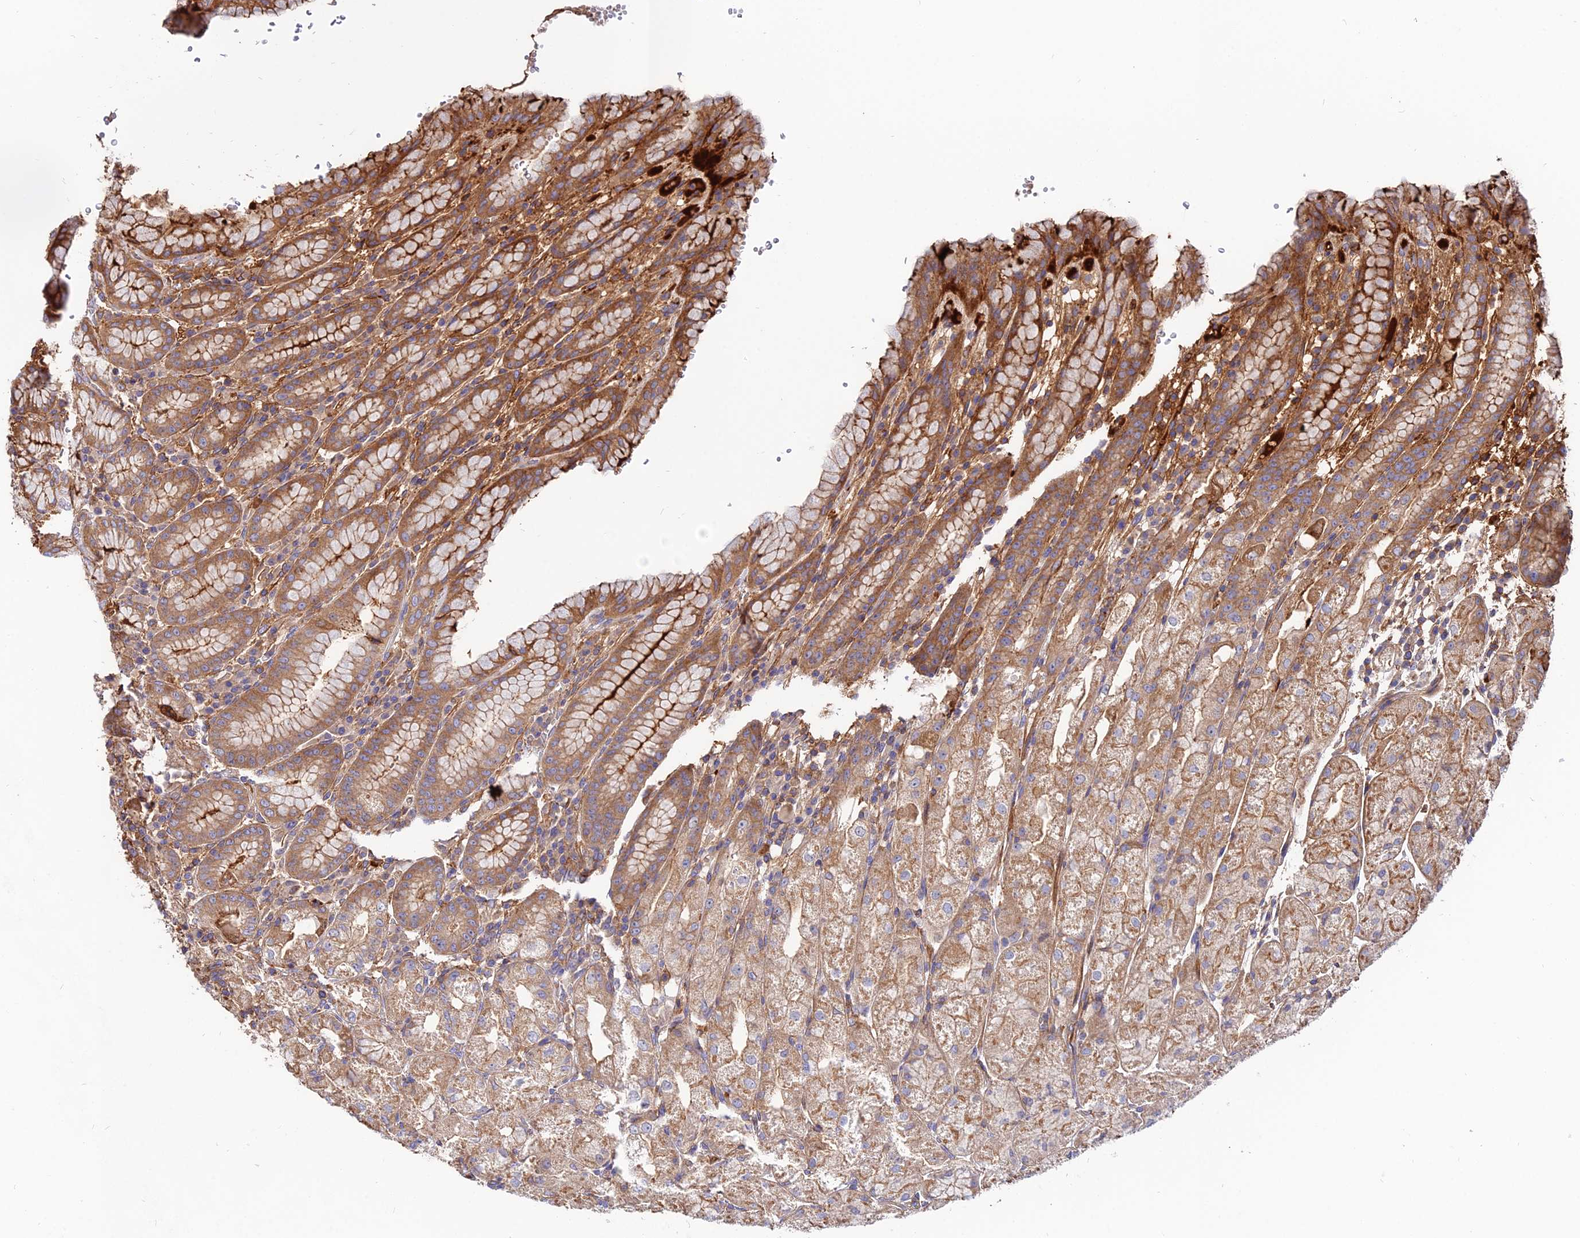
{"staining": {"intensity": "moderate", "quantity": ">75%", "location": "cytoplasmic/membranous"}, "tissue": "stomach", "cell_type": "Glandular cells", "image_type": "normal", "snomed": [{"axis": "morphology", "description": "Normal tissue, NOS"}, {"axis": "topography", "description": "Stomach, upper"}], "caption": "Stomach stained for a protein demonstrates moderate cytoplasmic/membranous positivity in glandular cells. (DAB (3,3'-diaminobenzidine) = brown stain, brightfield microscopy at high magnification).", "gene": "PYM1", "patient": {"sex": "male", "age": 52}}